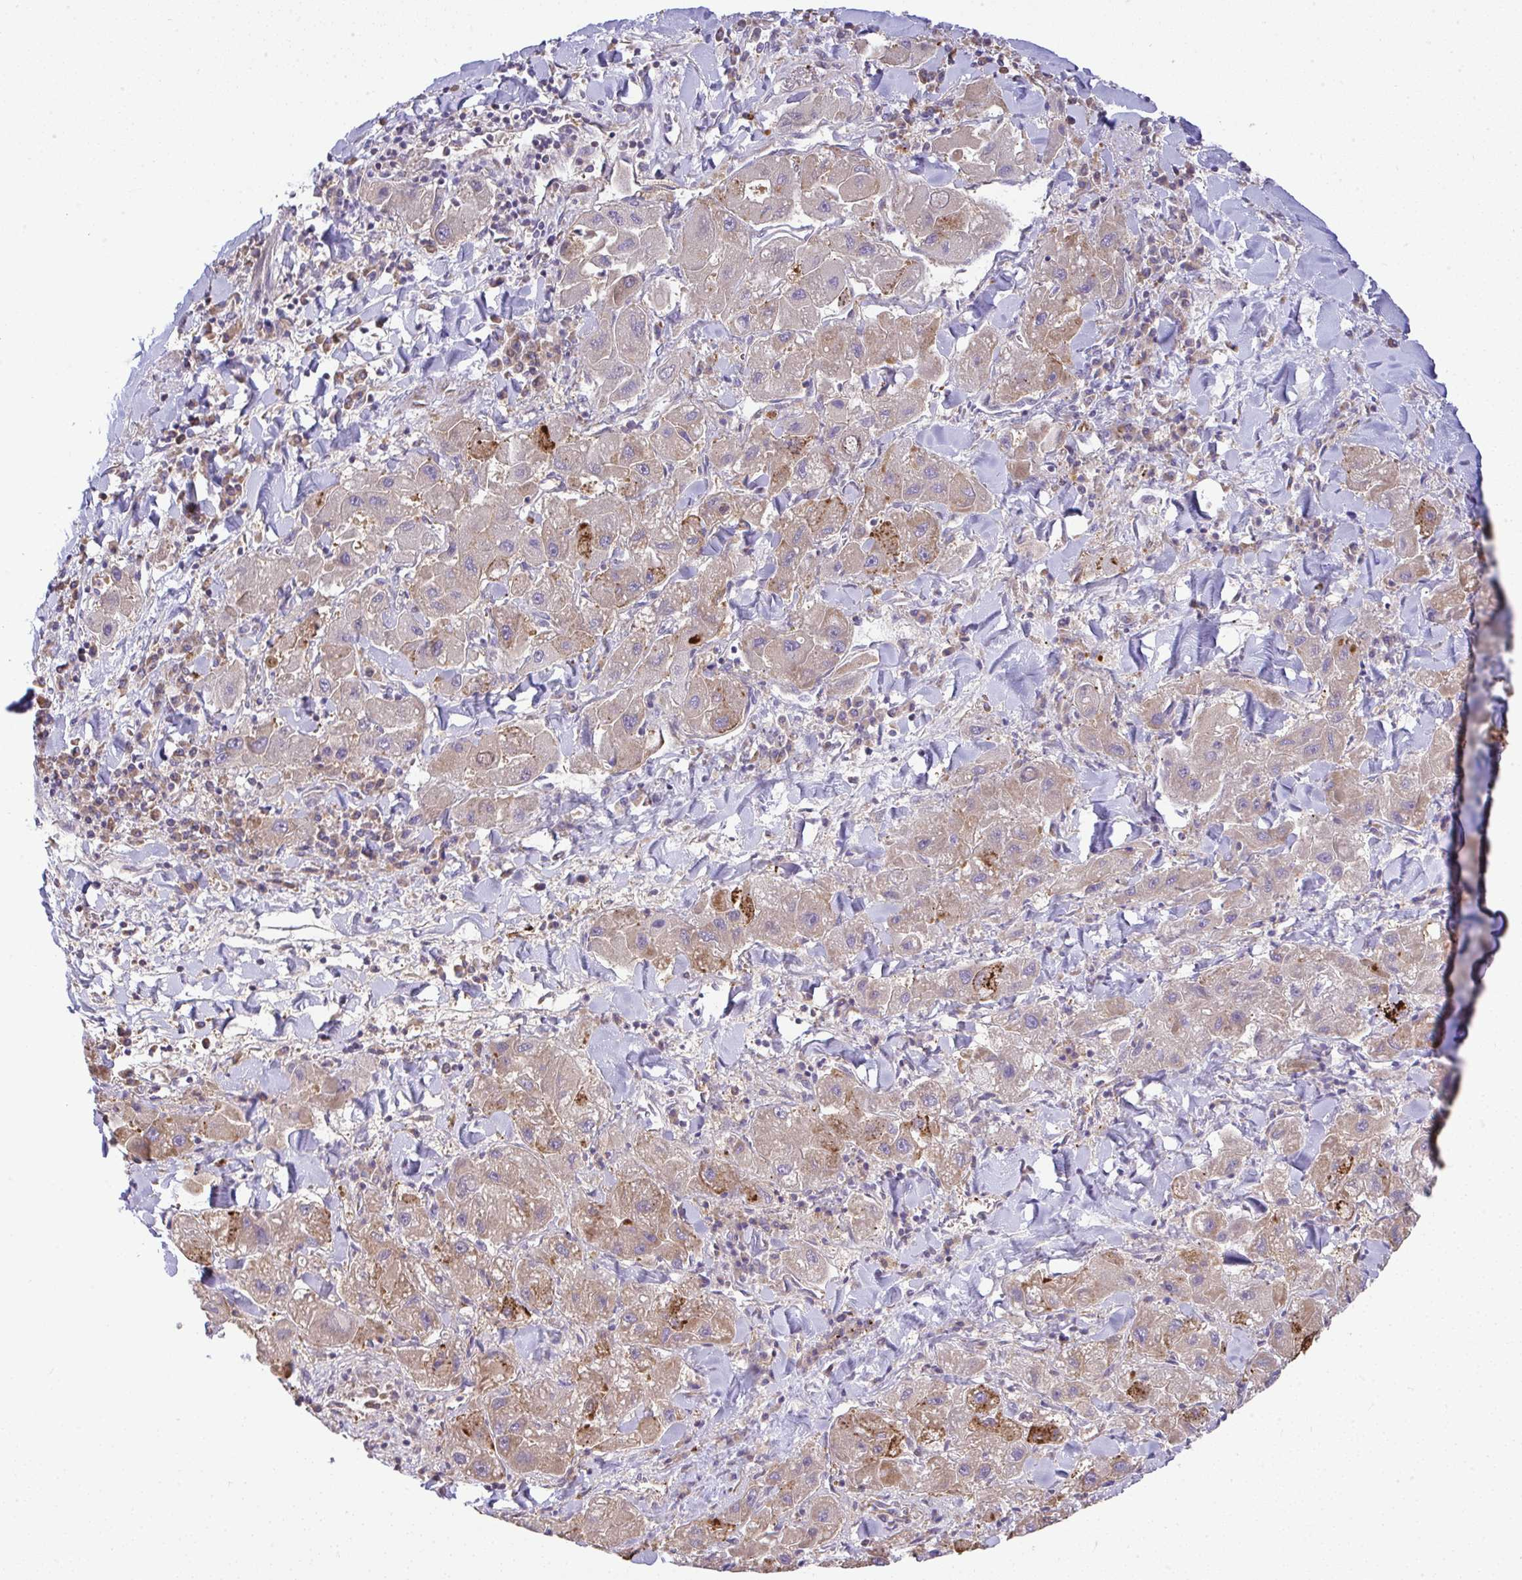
{"staining": {"intensity": "moderate", "quantity": "<25%", "location": "cytoplasmic/membranous"}, "tissue": "liver cancer", "cell_type": "Tumor cells", "image_type": "cancer", "snomed": [{"axis": "morphology", "description": "Carcinoma, Hepatocellular, NOS"}, {"axis": "topography", "description": "Liver"}], "caption": "Moderate cytoplasmic/membranous expression for a protein is present in approximately <25% of tumor cells of liver cancer (hepatocellular carcinoma) using IHC.", "gene": "GRID2", "patient": {"sex": "male", "age": 24}}